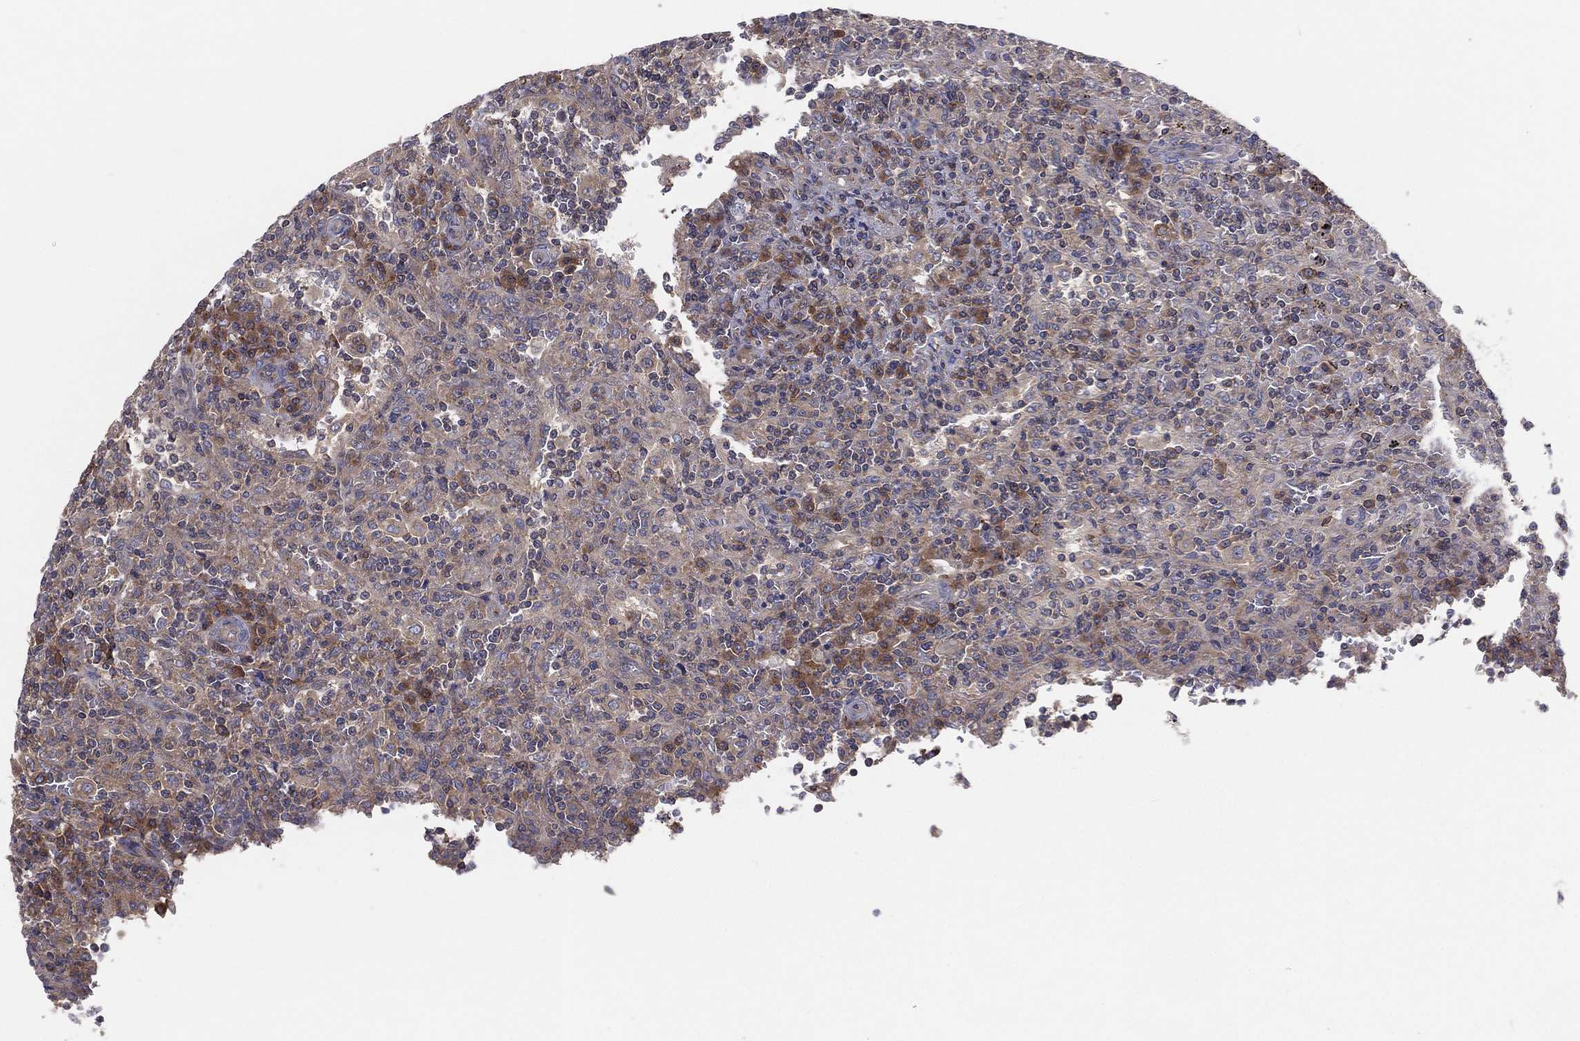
{"staining": {"intensity": "moderate", "quantity": "<25%", "location": "cytoplasmic/membranous"}, "tissue": "lymphoma", "cell_type": "Tumor cells", "image_type": "cancer", "snomed": [{"axis": "morphology", "description": "Malignant lymphoma, non-Hodgkin's type, Low grade"}, {"axis": "topography", "description": "Spleen"}], "caption": "Immunohistochemistry (IHC) of human low-grade malignant lymphoma, non-Hodgkin's type exhibits low levels of moderate cytoplasmic/membranous expression in approximately <25% of tumor cells.", "gene": "EIF2B5", "patient": {"sex": "male", "age": 62}}